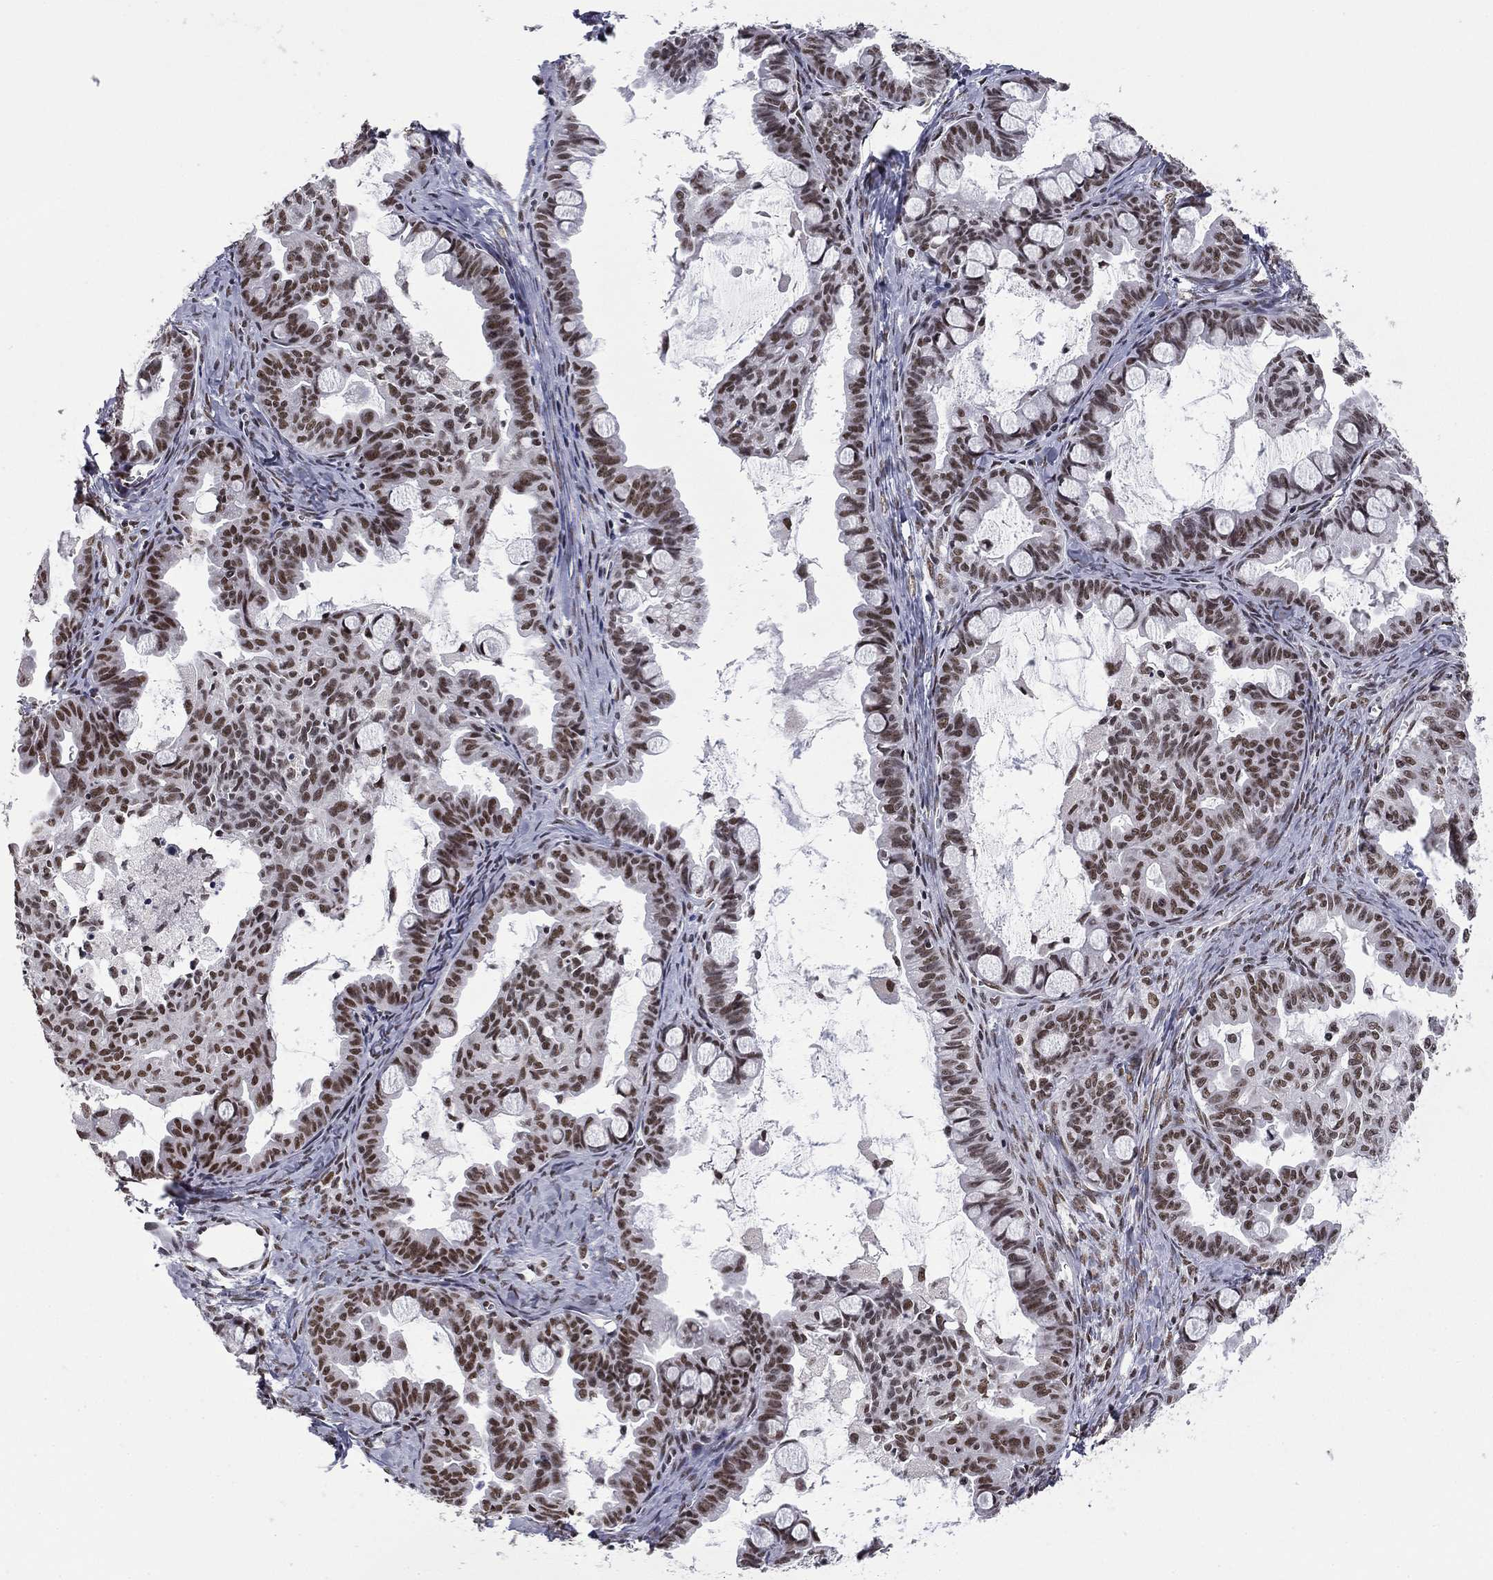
{"staining": {"intensity": "moderate", "quantity": ">75%", "location": "nuclear"}, "tissue": "ovarian cancer", "cell_type": "Tumor cells", "image_type": "cancer", "snomed": [{"axis": "morphology", "description": "Cystadenocarcinoma, mucinous, NOS"}, {"axis": "topography", "description": "Ovary"}], "caption": "Ovarian cancer stained with a brown dye displays moderate nuclear positive positivity in about >75% of tumor cells.", "gene": "ETV5", "patient": {"sex": "female", "age": 63}}